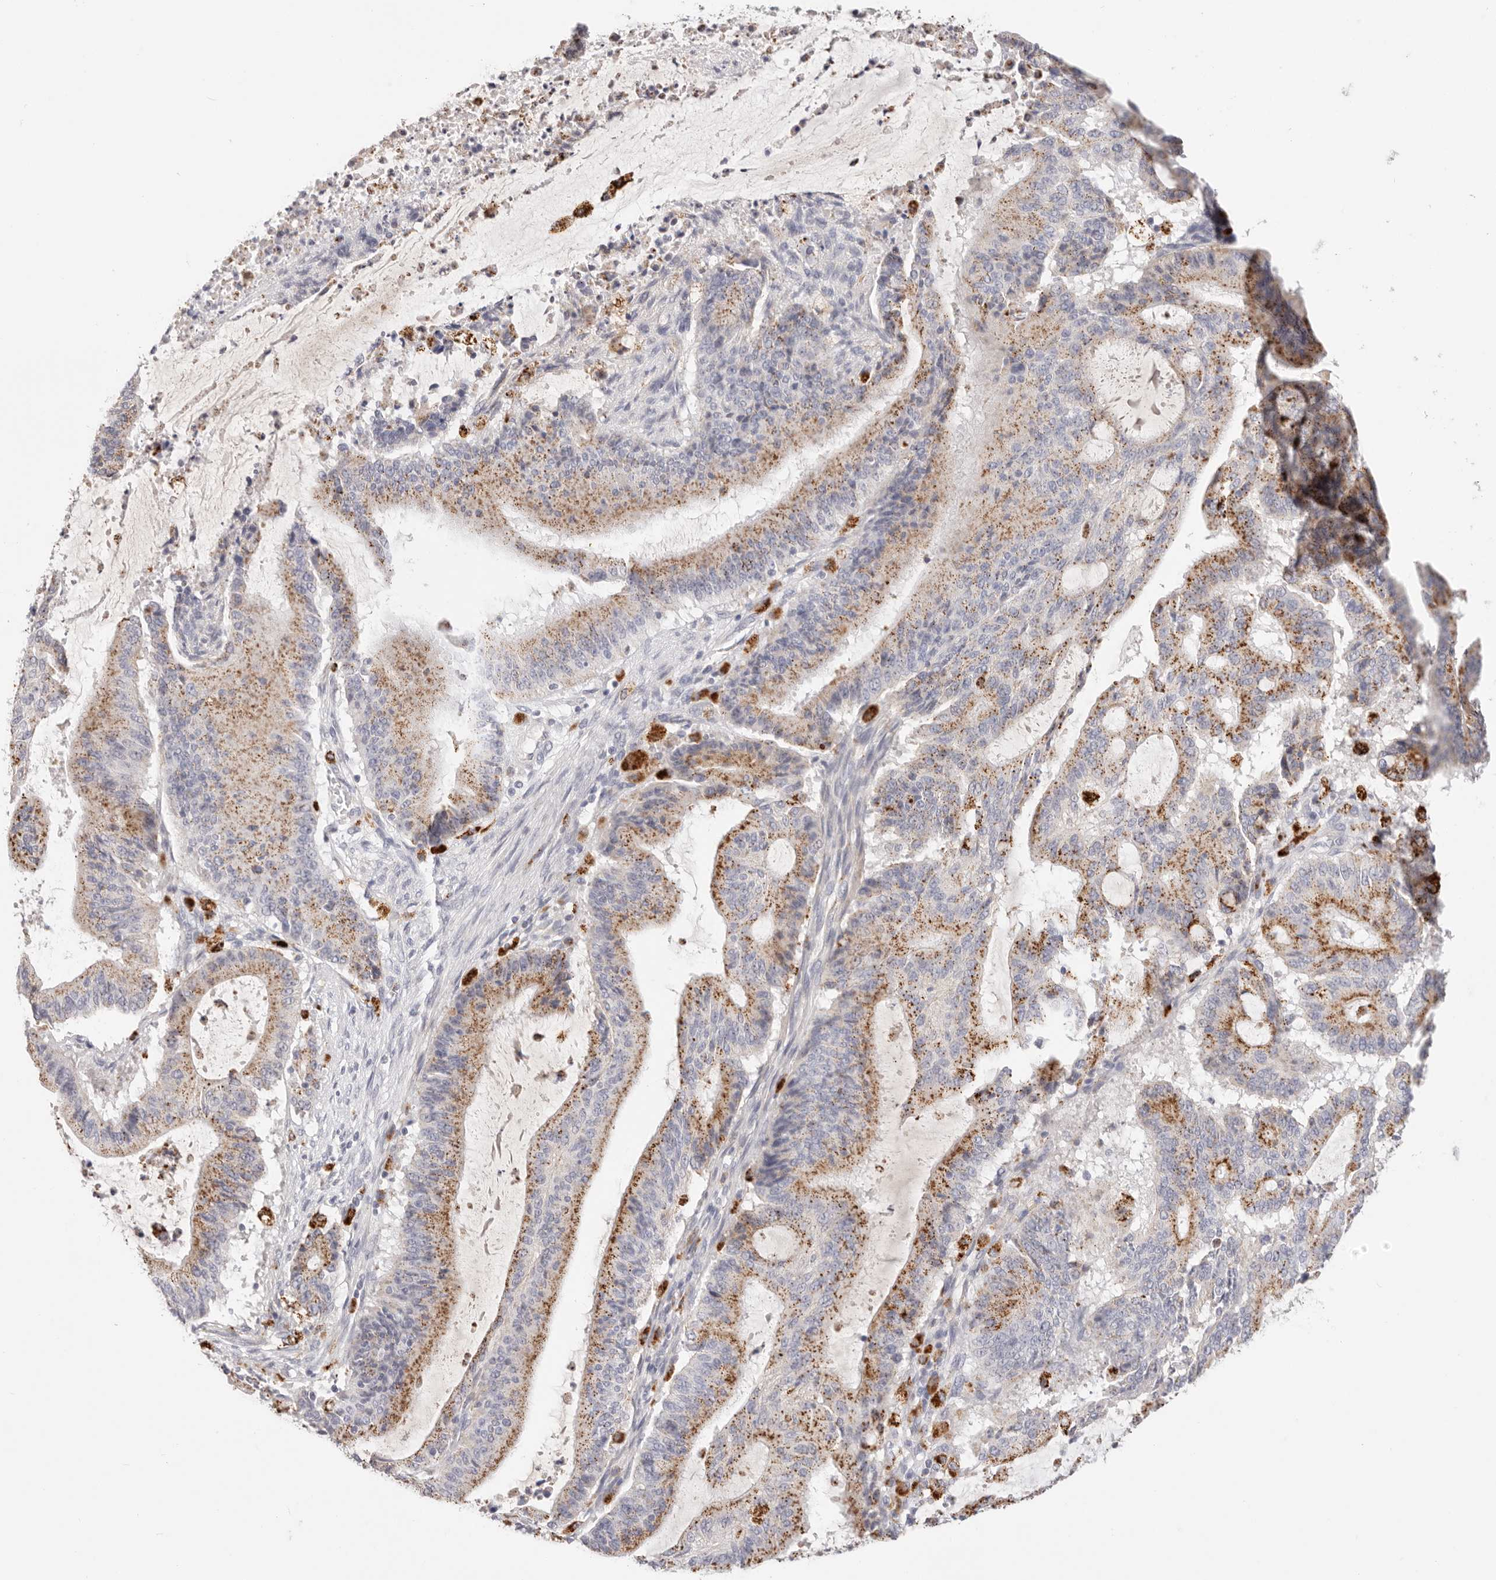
{"staining": {"intensity": "moderate", "quantity": "25%-75%", "location": "cytoplasmic/membranous"}, "tissue": "liver cancer", "cell_type": "Tumor cells", "image_type": "cancer", "snomed": [{"axis": "morphology", "description": "Normal tissue, NOS"}, {"axis": "morphology", "description": "Cholangiocarcinoma"}, {"axis": "topography", "description": "Liver"}, {"axis": "topography", "description": "Peripheral nerve tissue"}], "caption": "IHC histopathology image of neoplastic tissue: liver cholangiocarcinoma stained using immunohistochemistry (IHC) reveals medium levels of moderate protein expression localized specifically in the cytoplasmic/membranous of tumor cells, appearing as a cytoplasmic/membranous brown color.", "gene": "STKLD1", "patient": {"sex": "female", "age": 73}}